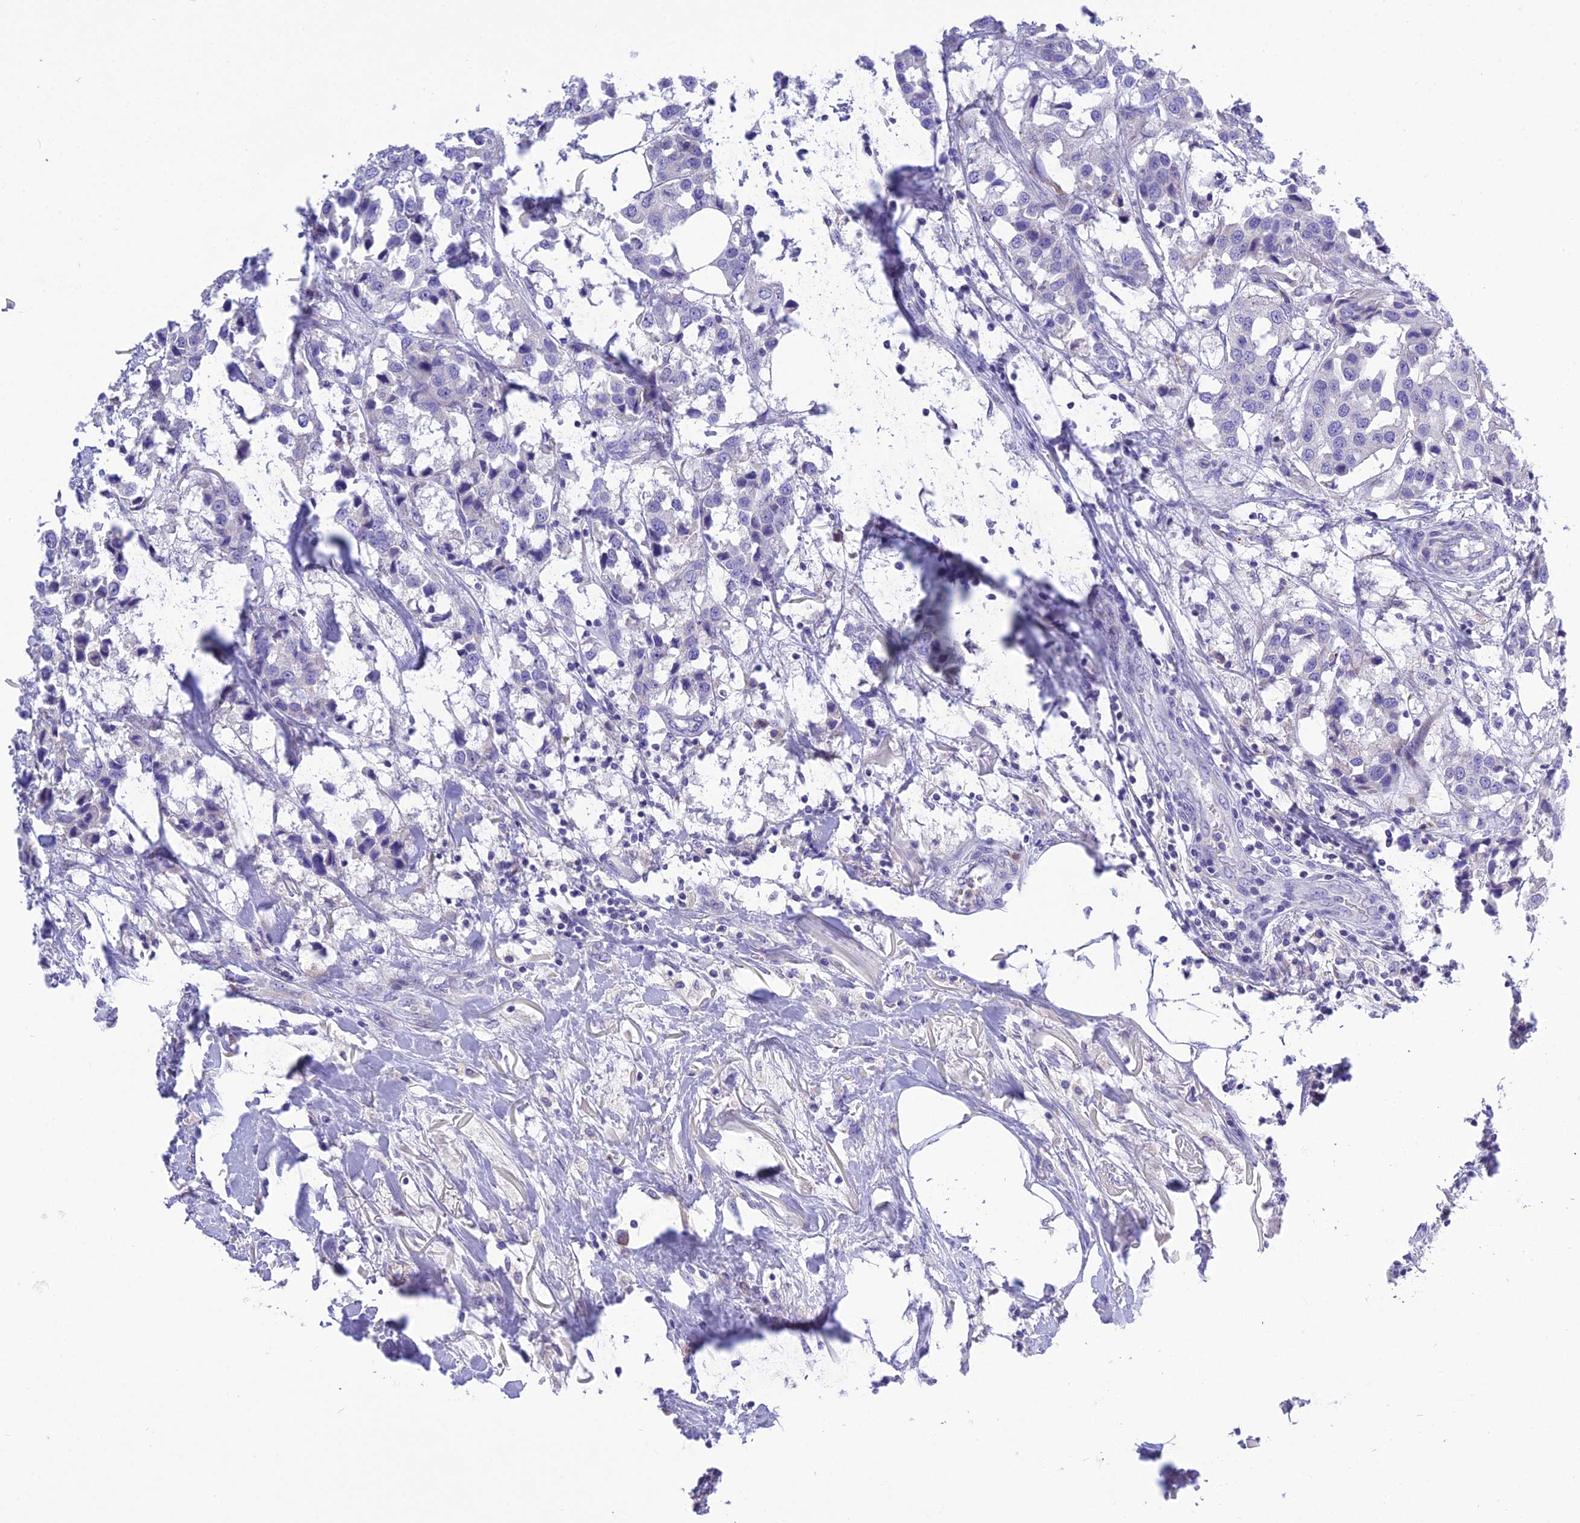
{"staining": {"intensity": "negative", "quantity": "none", "location": "none"}, "tissue": "breast cancer", "cell_type": "Tumor cells", "image_type": "cancer", "snomed": [{"axis": "morphology", "description": "Duct carcinoma"}, {"axis": "topography", "description": "Breast"}], "caption": "A high-resolution image shows immunohistochemistry (IHC) staining of invasive ductal carcinoma (breast), which demonstrates no significant positivity in tumor cells. (DAB (3,3'-diaminobenzidine) immunohistochemistry visualized using brightfield microscopy, high magnification).", "gene": "KIAA0408", "patient": {"sex": "female", "age": 80}}